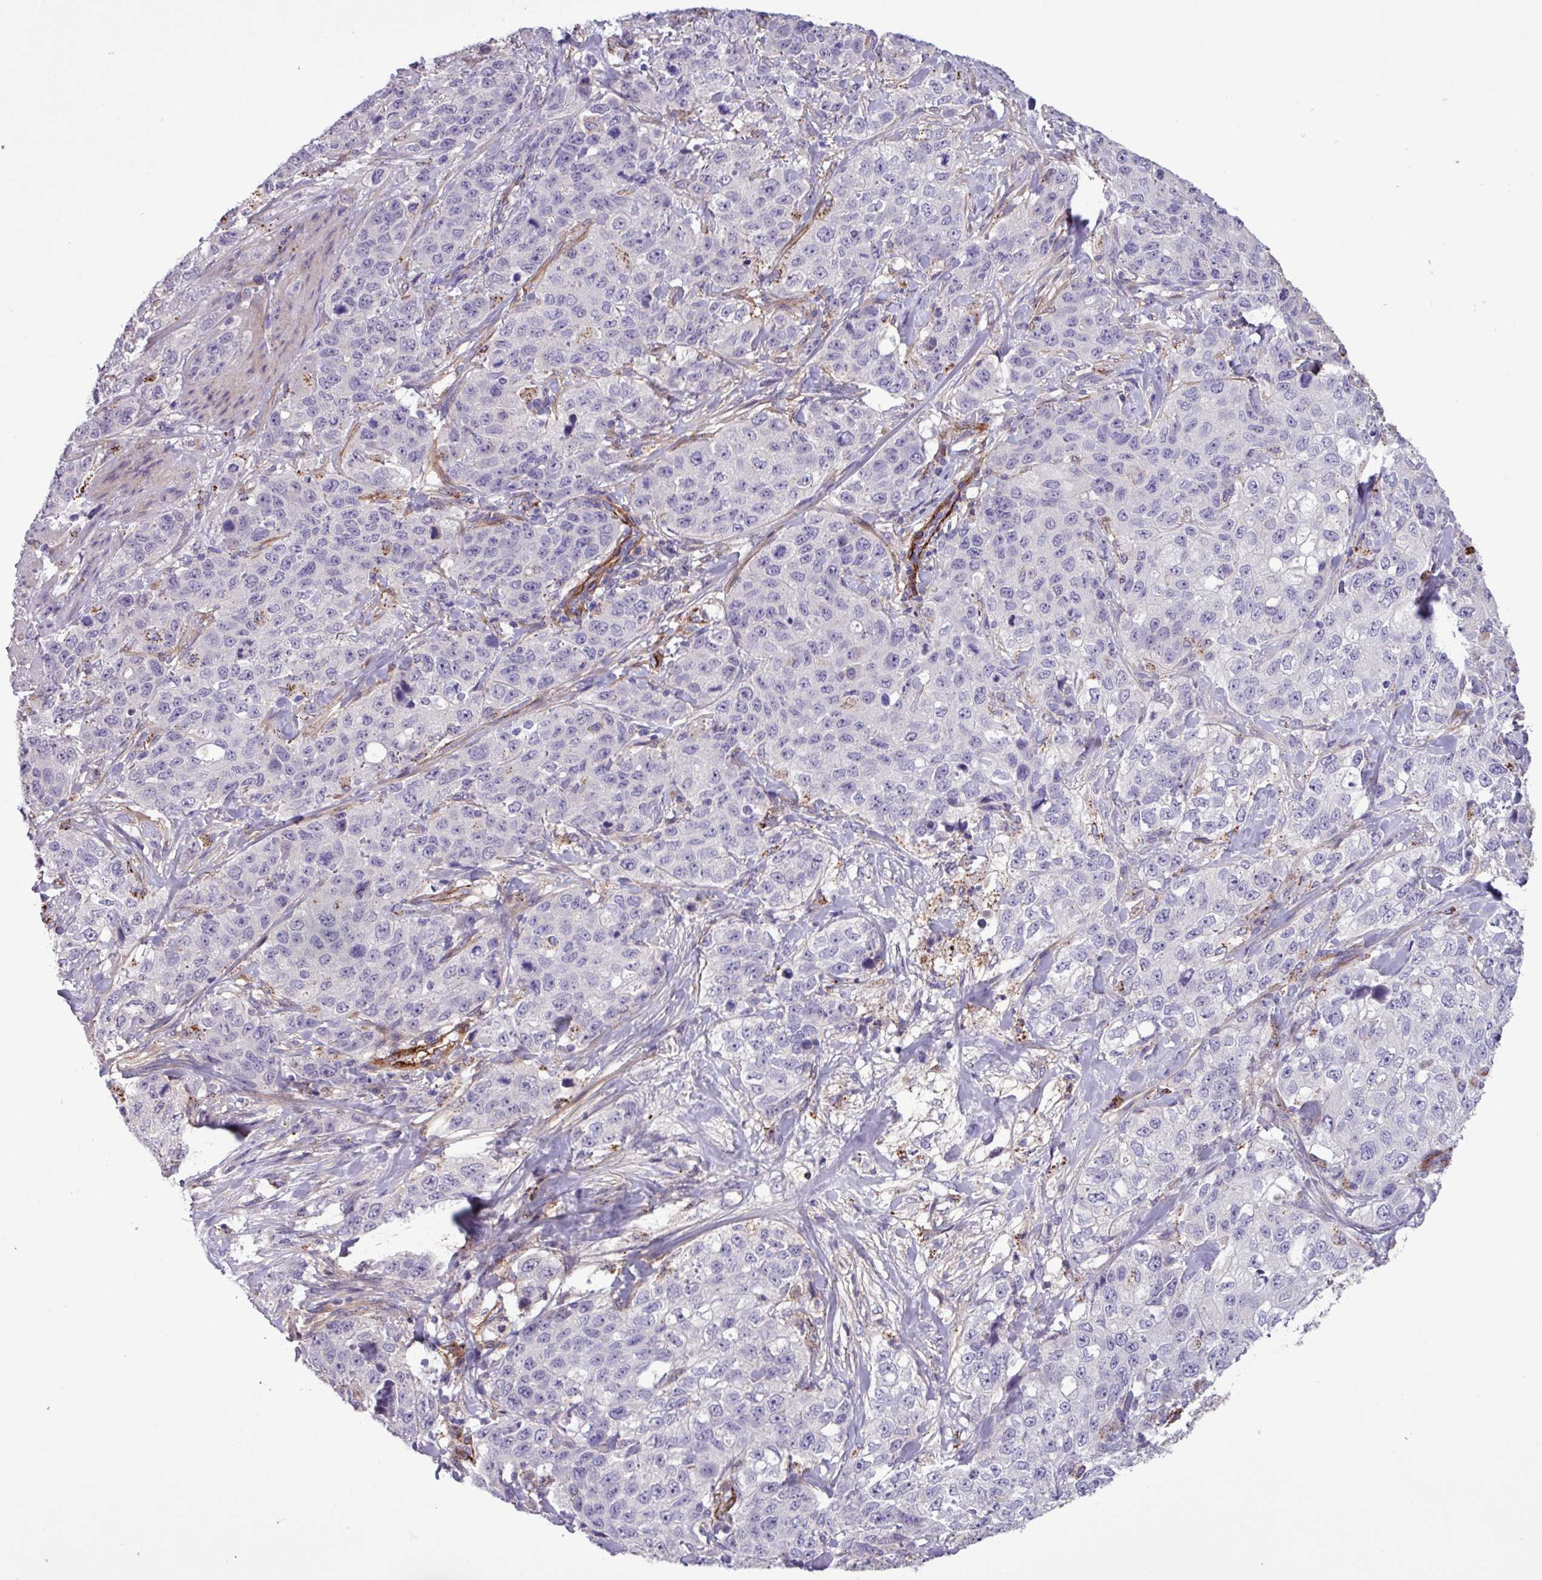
{"staining": {"intensity": "negative", "quantity": "none", "location": "none"}, "tissue": "stomach cancer", "cell_type": "Tumor cells", "image_type": "cancer", "snomed": [{"axis": "morphology", "description": "Adenocarcinoma, NOS"}, {"axis": "topography", "description": "Stomach"}], "caption": "The IHC micrograph has no significant positivity in tumor cells of adenocarcinoma (stomach) tissue. (DAB IHC, high magnification).", "gene": "CD248", "patient": {"sex": "male", "age": 48}}